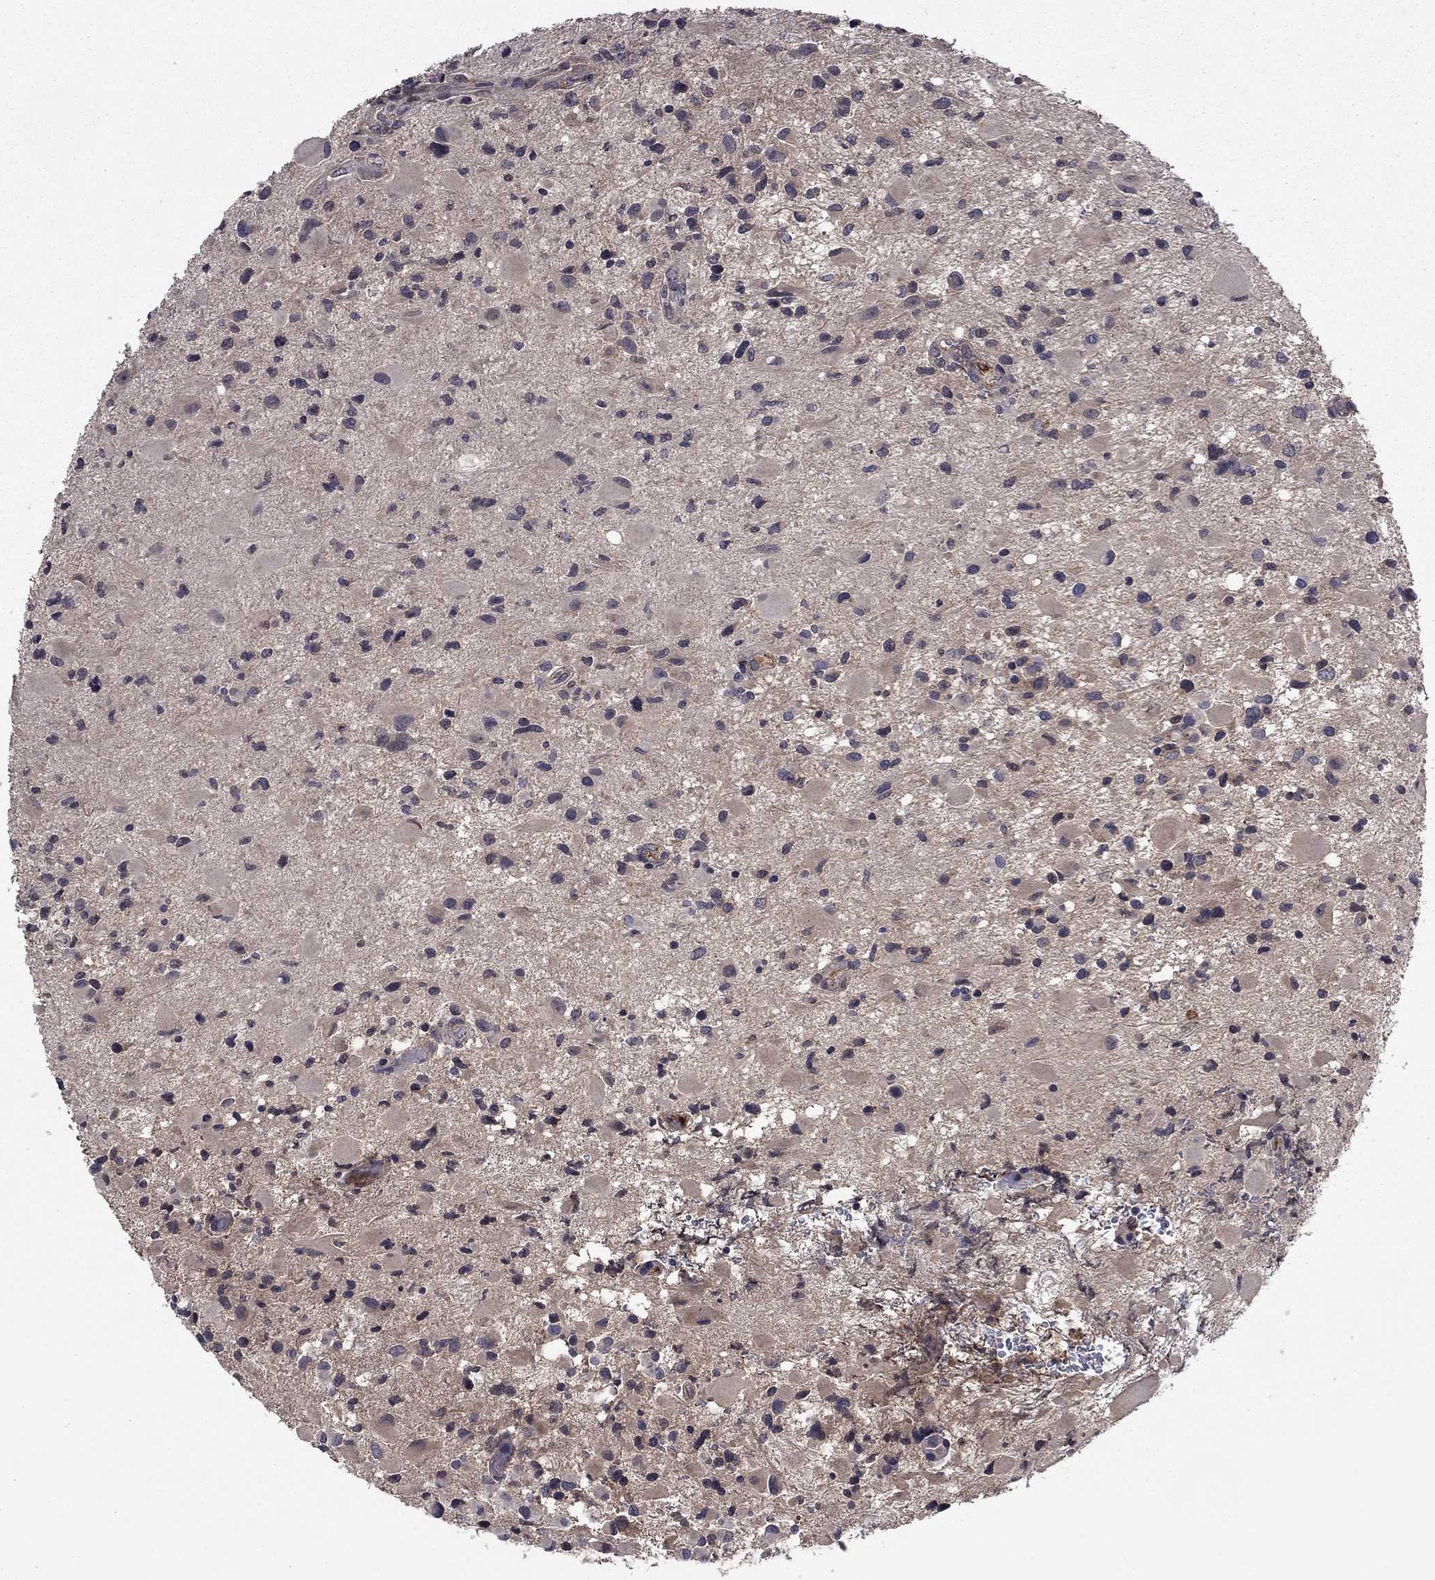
{"staining": {"intensity": "negative", "quantity": "none", "location": "none"}, "tissue": "glioma", "cell_type": "Tumor cells", "image_type": "cancer", "snomed": [{"axis": "morphology", "description": "Glioma, malignant, Low grade"}, {"axis": "topography", "description": "Brain"}], "caption": "Glioma was stained to show a protein in brown. There is no significant expression in tumor cells.", "gene": "PROS1", "patient": {"sex": "female", "age": 32}}